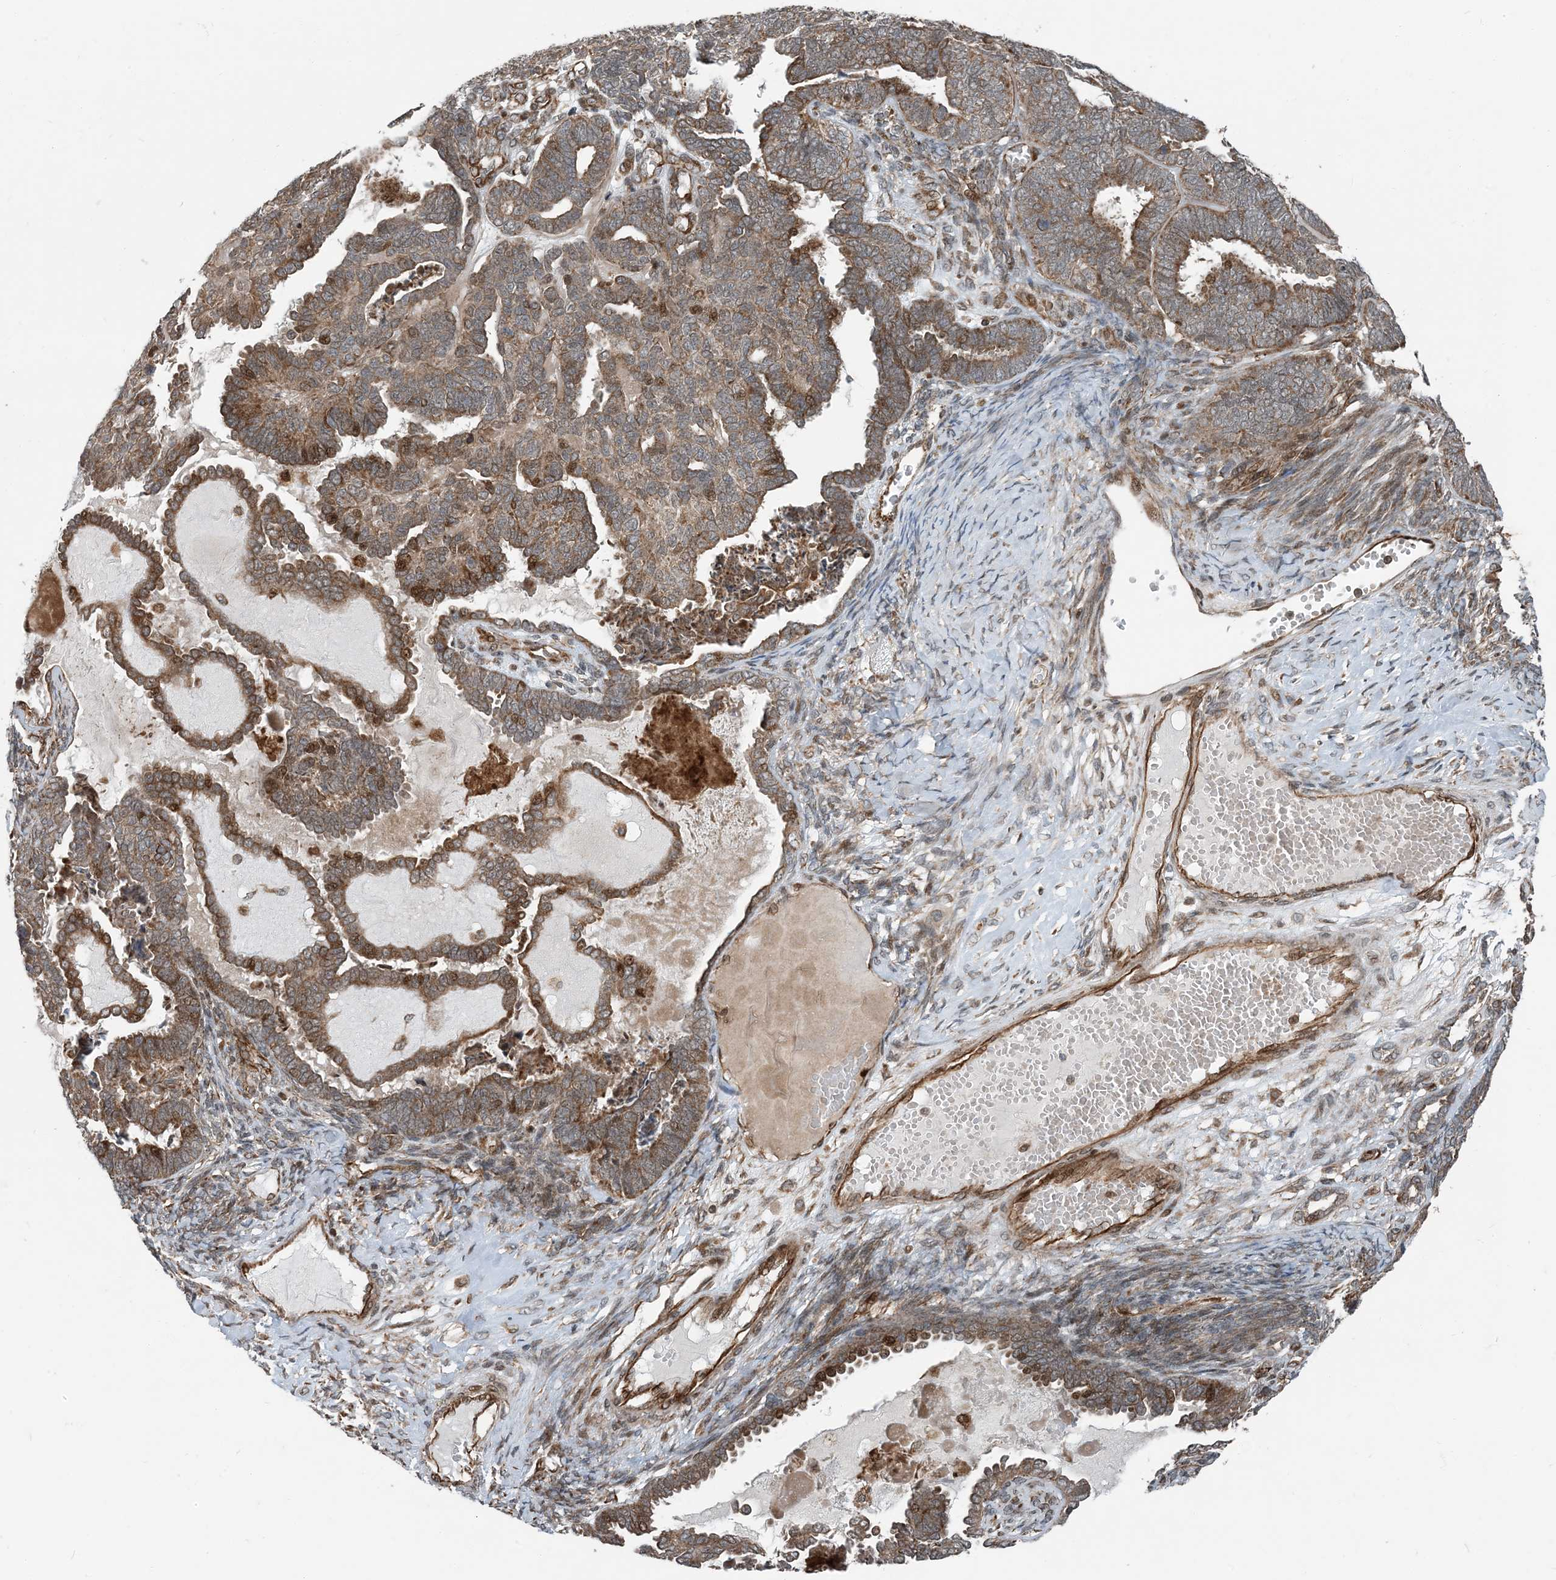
{"staining": {"intensity": "moderate", "quantity": ">75%", "location": "cytoplasmic/membranous"}, "tissue": "endometrial cancer", "cell_type": "Tumor cells", "image_type": "cancer", "snomed": [{"axis": "morphology", "description": "Neoplasm, malignant, NOS"}, {"axis": "topography", "description": "Endometrium"}], "caption": "Endometrial cancer stained with a brown dye exhibits moderate cytoplasmic/membranous positive expression in approximately >75% of tumor cells.", "gene": "EDEM2", "patient": {"sex": "female", "age": 74}}